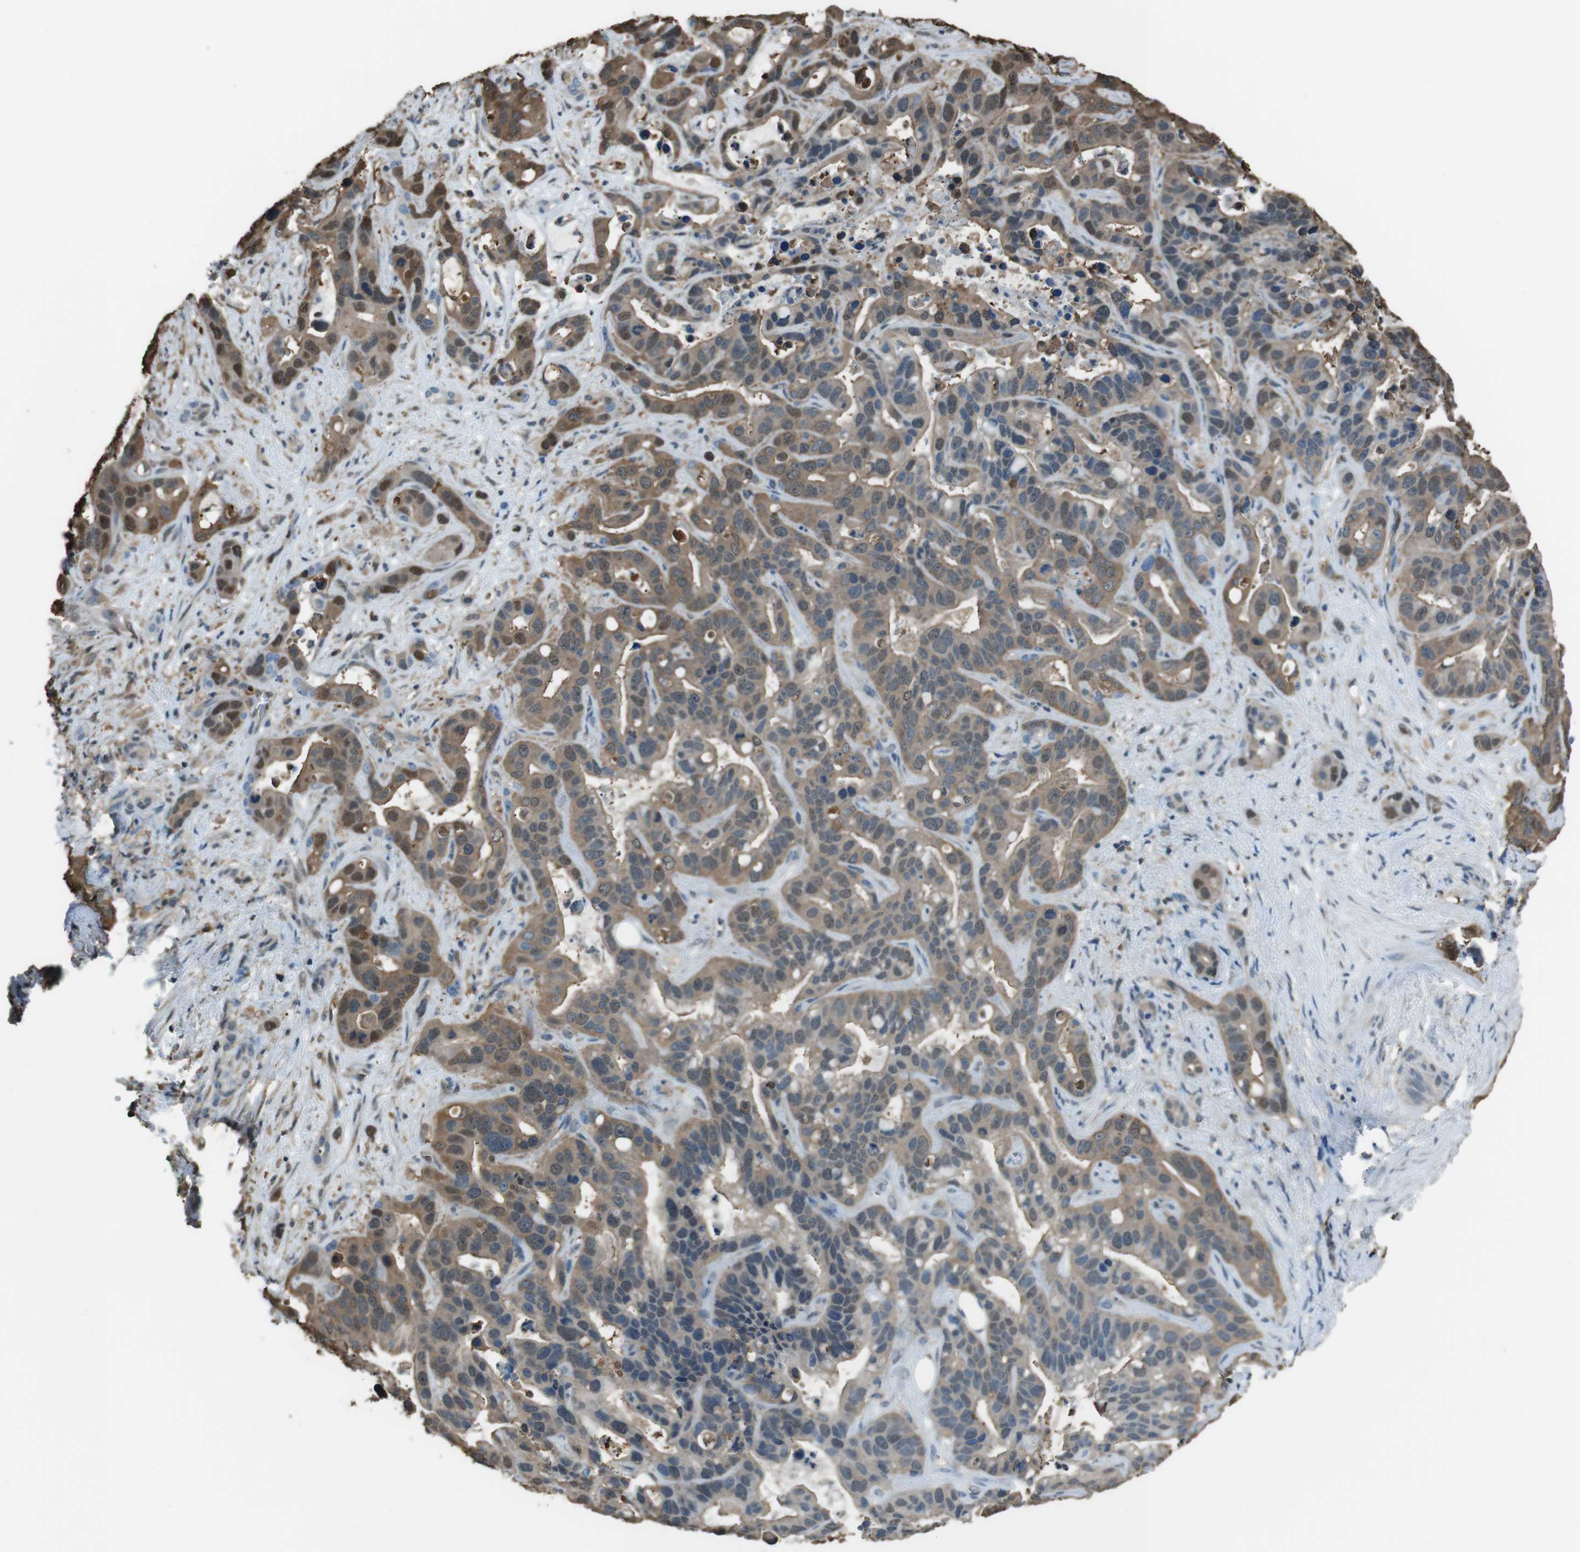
{"staining": {"intensity": "moderate", "quantity": ">75%", "location": "cytoplasmic/membranous,nuclear"}, "tissue": "liver cancer", "cell_type": "Tumor cells", "image_type": "cancer", "snomed": [{"axis": "morphology", "description": "Cholangiocarcinoma"}, {"axis": "topography", "description": "Liver"}], "caption": "Protein expression analysis of liver cancer (cholangiocarcinoma) demonstrates moderate cytoplasmic/membranous and nuclear expression in approximately >75% of tumor cells.", "gene": "TWSG1", "patient": {"sex": "female", "age": 65}}